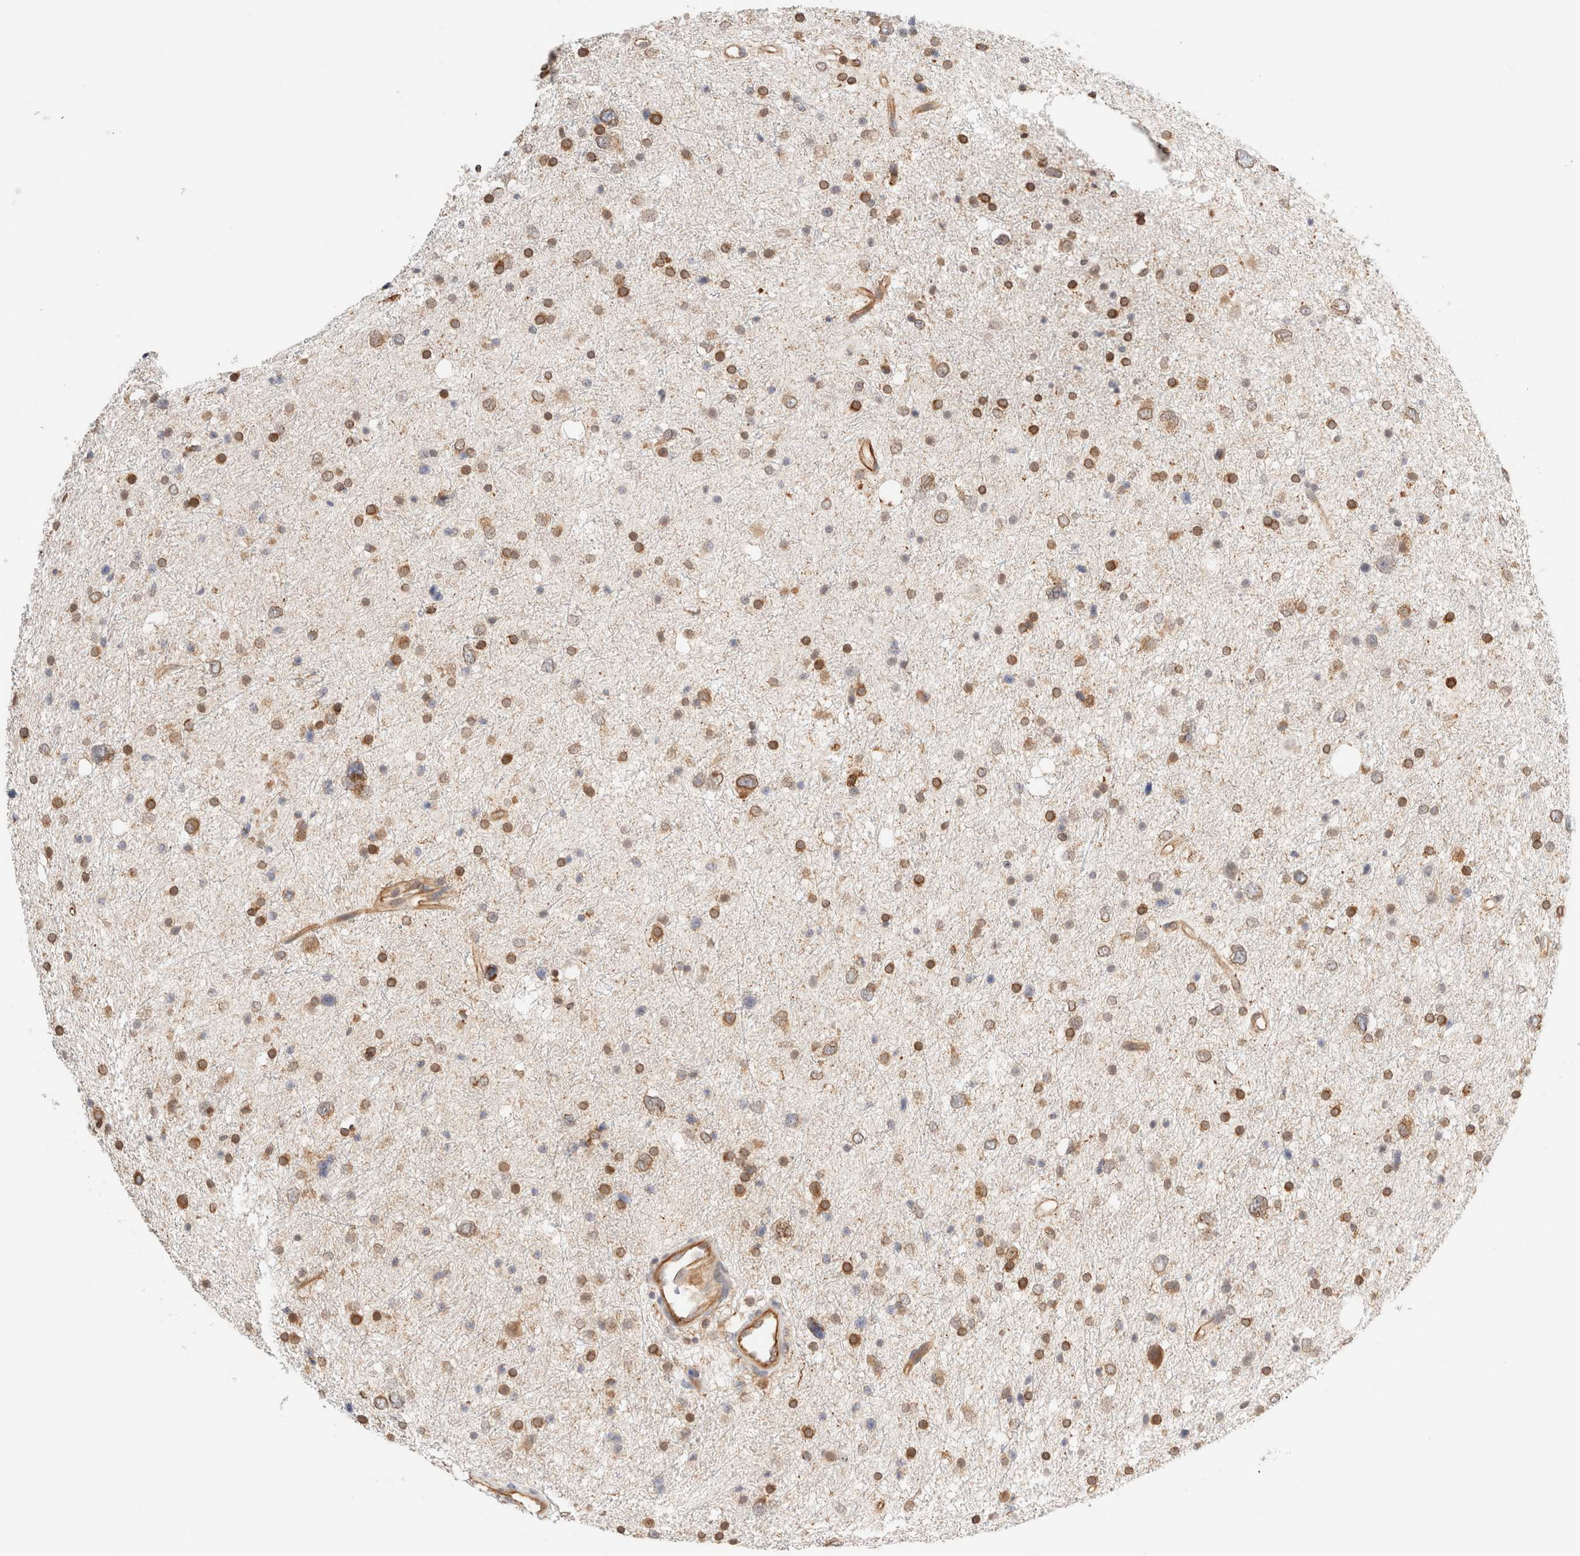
{"staining": {"intensity": "moderate", "quantity": ">75%", "location": "cytoplasmic/membranous"}, "tissue": "glioma", "cell_type": "Tumor cells", "image_type": "cancer", "snomed": [{"axis": "morphology", "description": "Glioma, malignant, Low grade"}, {"axis": "topography", "description": "Brain"}], "caption": "This micrograph shows IHC staining of human glioma, with medium moderate cytoplasmic/membranous positivity in approximately >75% of tumor cells.", "gene": "SYVN1", "patient": {"sex": "female", "age": 37}}